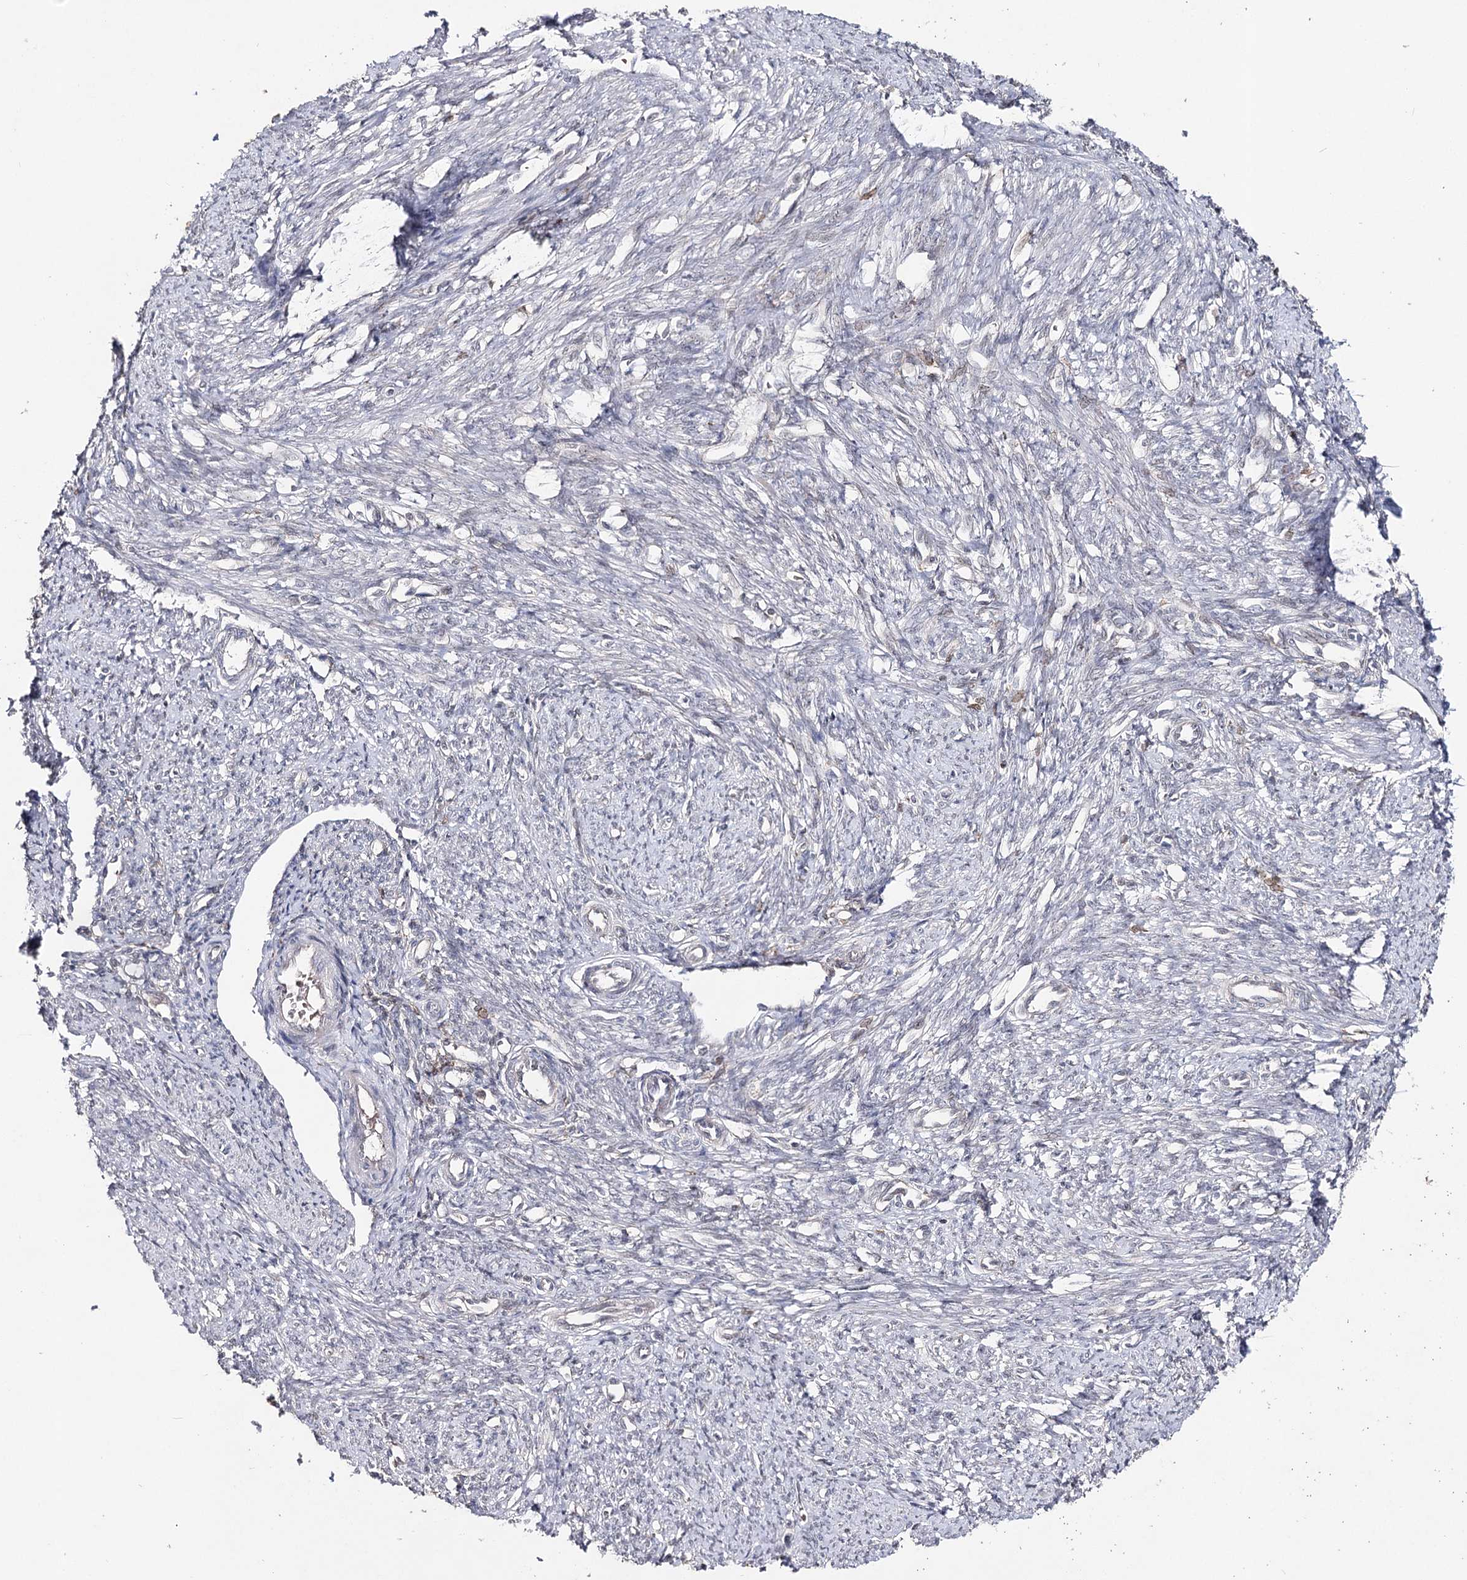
{"staining": {"intensity": "negative", "quantity": "none", "location": "none"}, "tissue": "smooth muscle", "cell_type": "Smooth muscle cells", "image_type": "normal", "snomed": [{"axis": "morphology", "description": "Normal tissue, NOS"}, {"axis": "topography", "description": "Smooth muscle"}, {"axis": "topography", "description": "Uterus"}], "caption": "Smooth muscle was stained to show a protein in brown. There is no significant staining in smooth muscle cells.", "gene": "HSD11B2", "patient": {"sex": "female", "age": 59}}